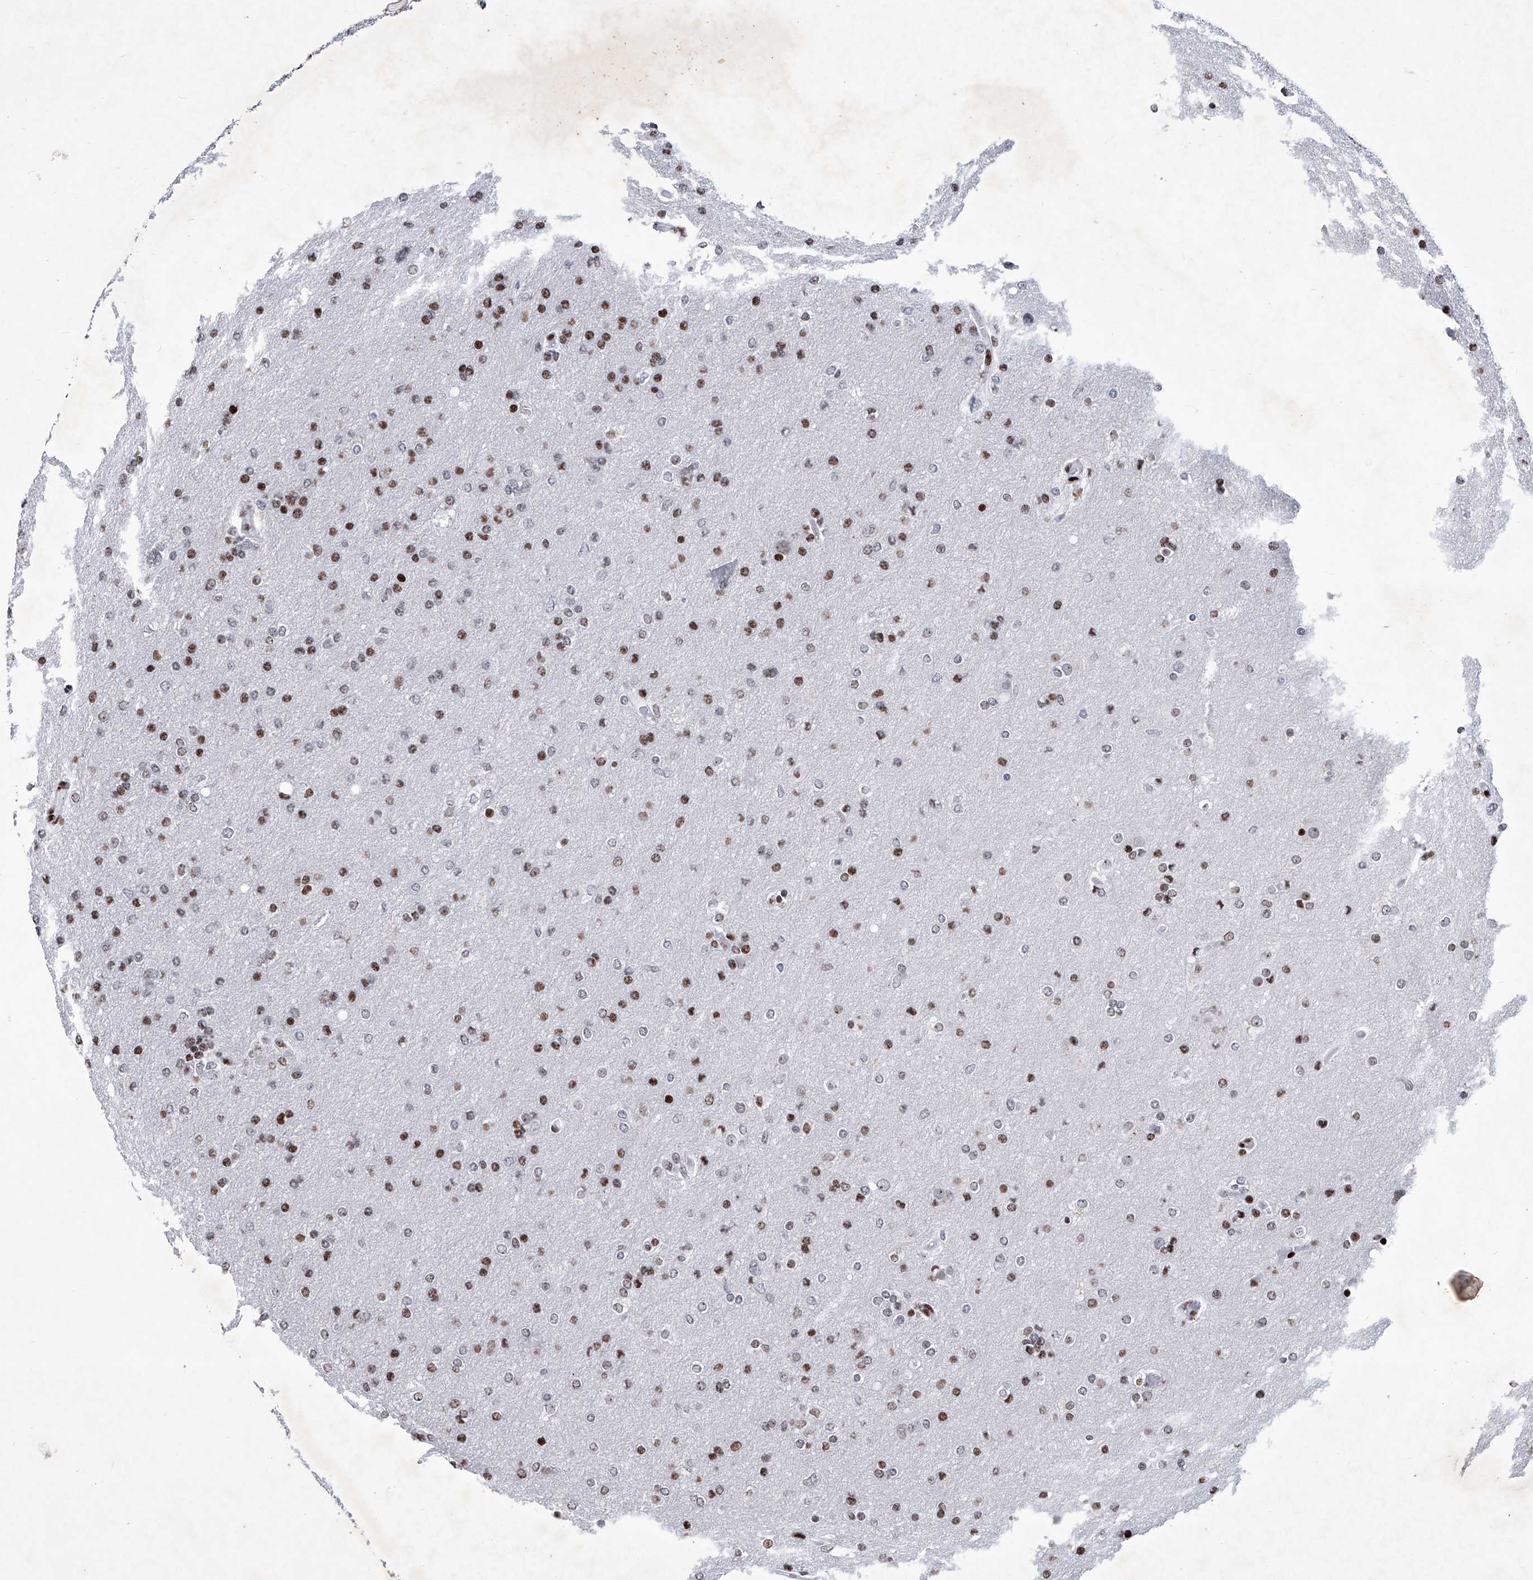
{"staining": {"intensity": "moderate", "quantity": ">75%", "location": "nuclear"}, "tissue": "glioma", "cell_type": "Tumor cells", "image_type": "cancer", "snomed": [{"axis": "morphology", "description": "Glioma, malignant, High grade"}, {"axis": "topography", "description": "Cerebral cortex"}], "caption": "A brown stain highlights moderate nuclear expression of a protein in malignant glioma (high-grade) tumor cells. The protein of interest is stained brown, and the nuclei are stained in blue (DAB IHC with brightfield microscopy, high magnification).", "gene": "HEY2", "patient": {"sex": "female", "age": 36}}